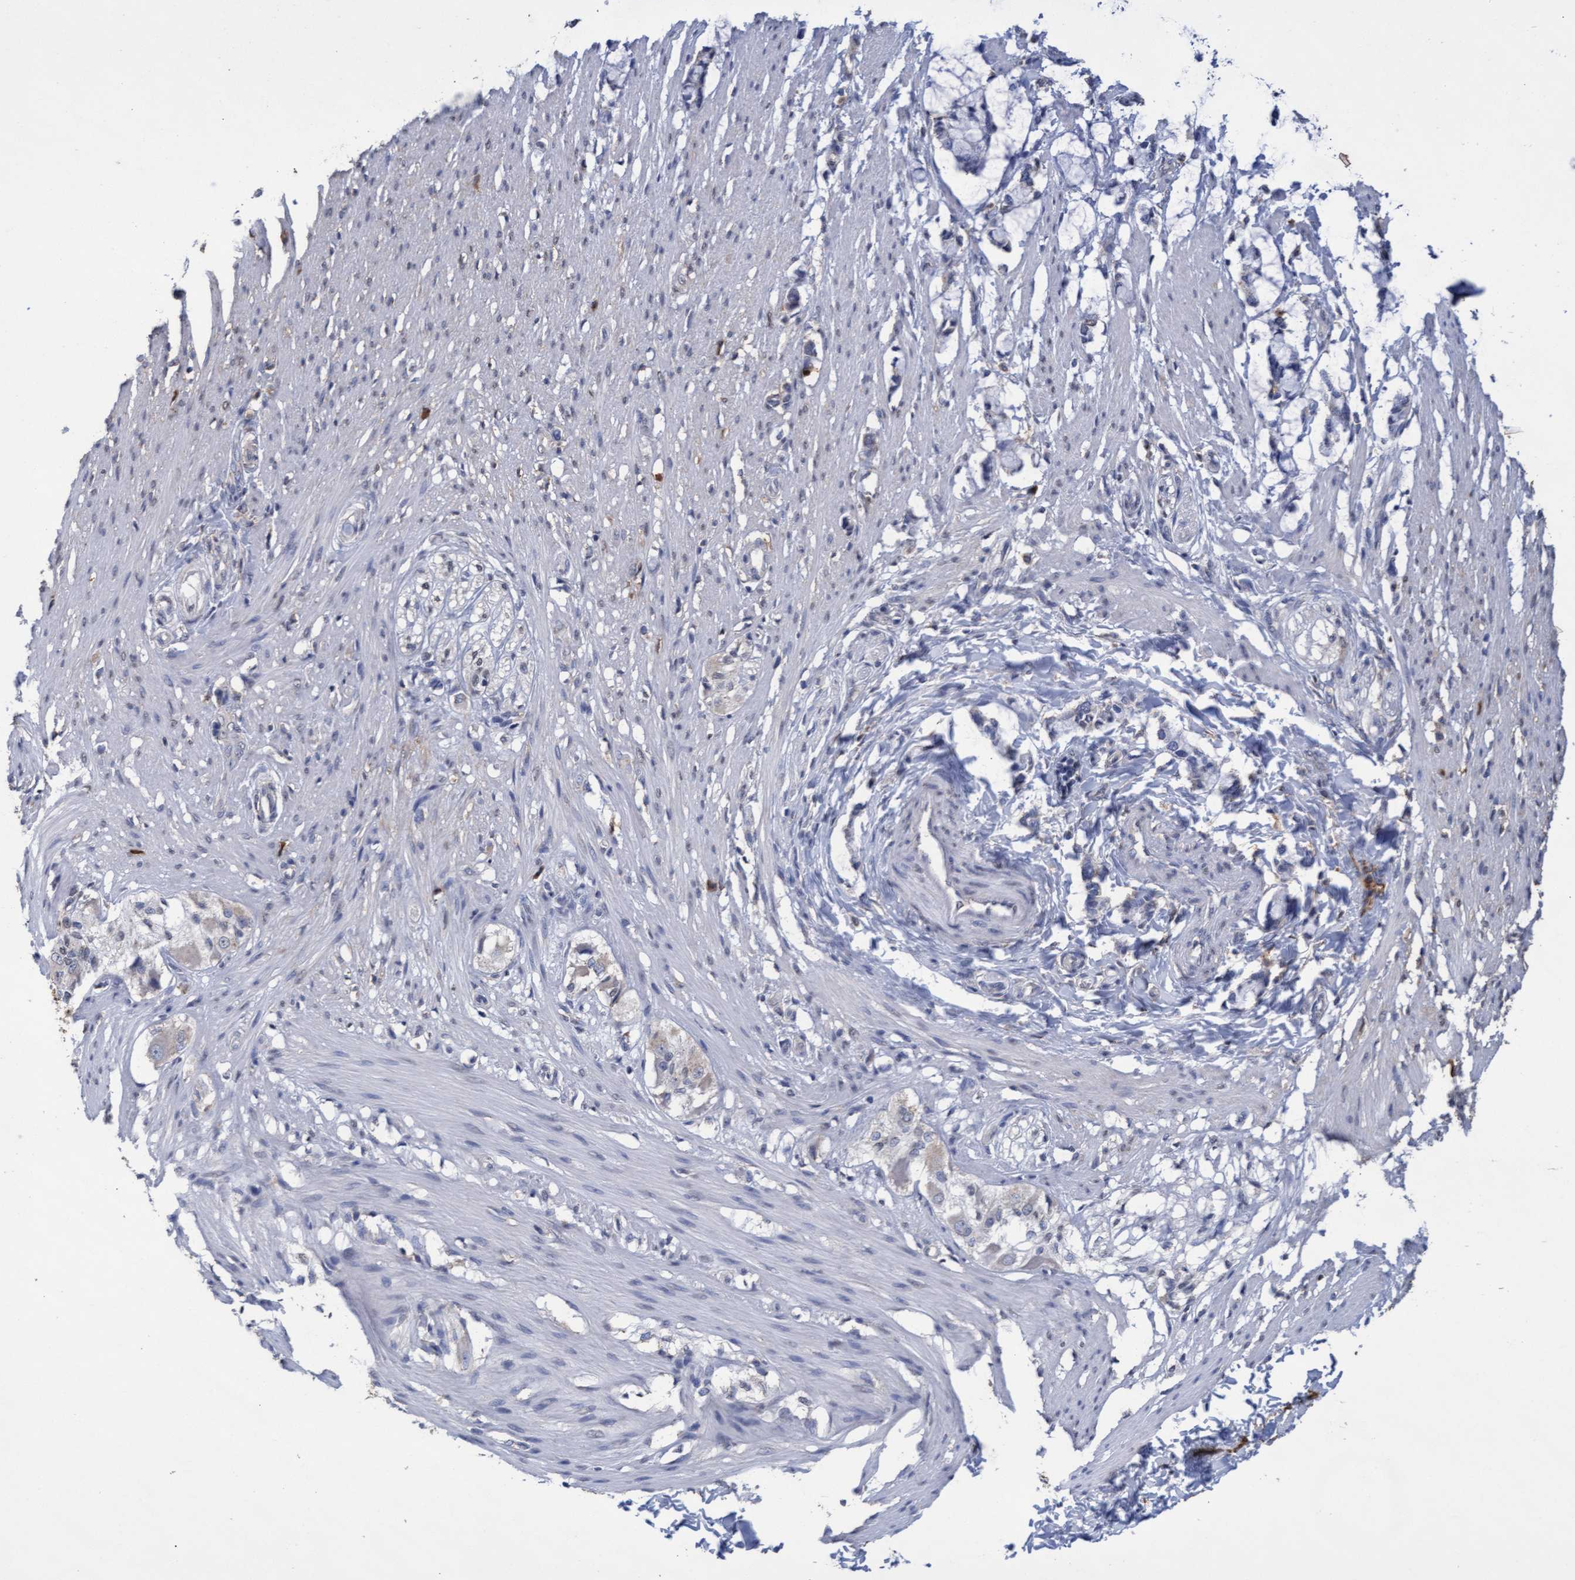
{"staining": {"intensity": "negative", "quantity": "none", "location": "none"}, "tissue": "smooth muscle", "cell_type": "Smooth muscle cells", "image_type": "normal", "snomed": [{"axis": "morphology", "description": "Normal tissue, NOS"}, {"axis": "morphology", "description": "Adenocarcinoma, NOS"}, {"axis": "topography", "description": "Smooth muscle"}, {"axis": "topography", "description": "Colon"}], "caption": "Image shows no significant protein staining in smooth muscle cells of normal smooth muscle. (DAB (3,3'-diaminobenzidine) immunohistochemistry (IHC) visualized using brightfield microscopy, high magnification).", "gene": "GPR39", "patient": {"sex": "male", "age": 14}}